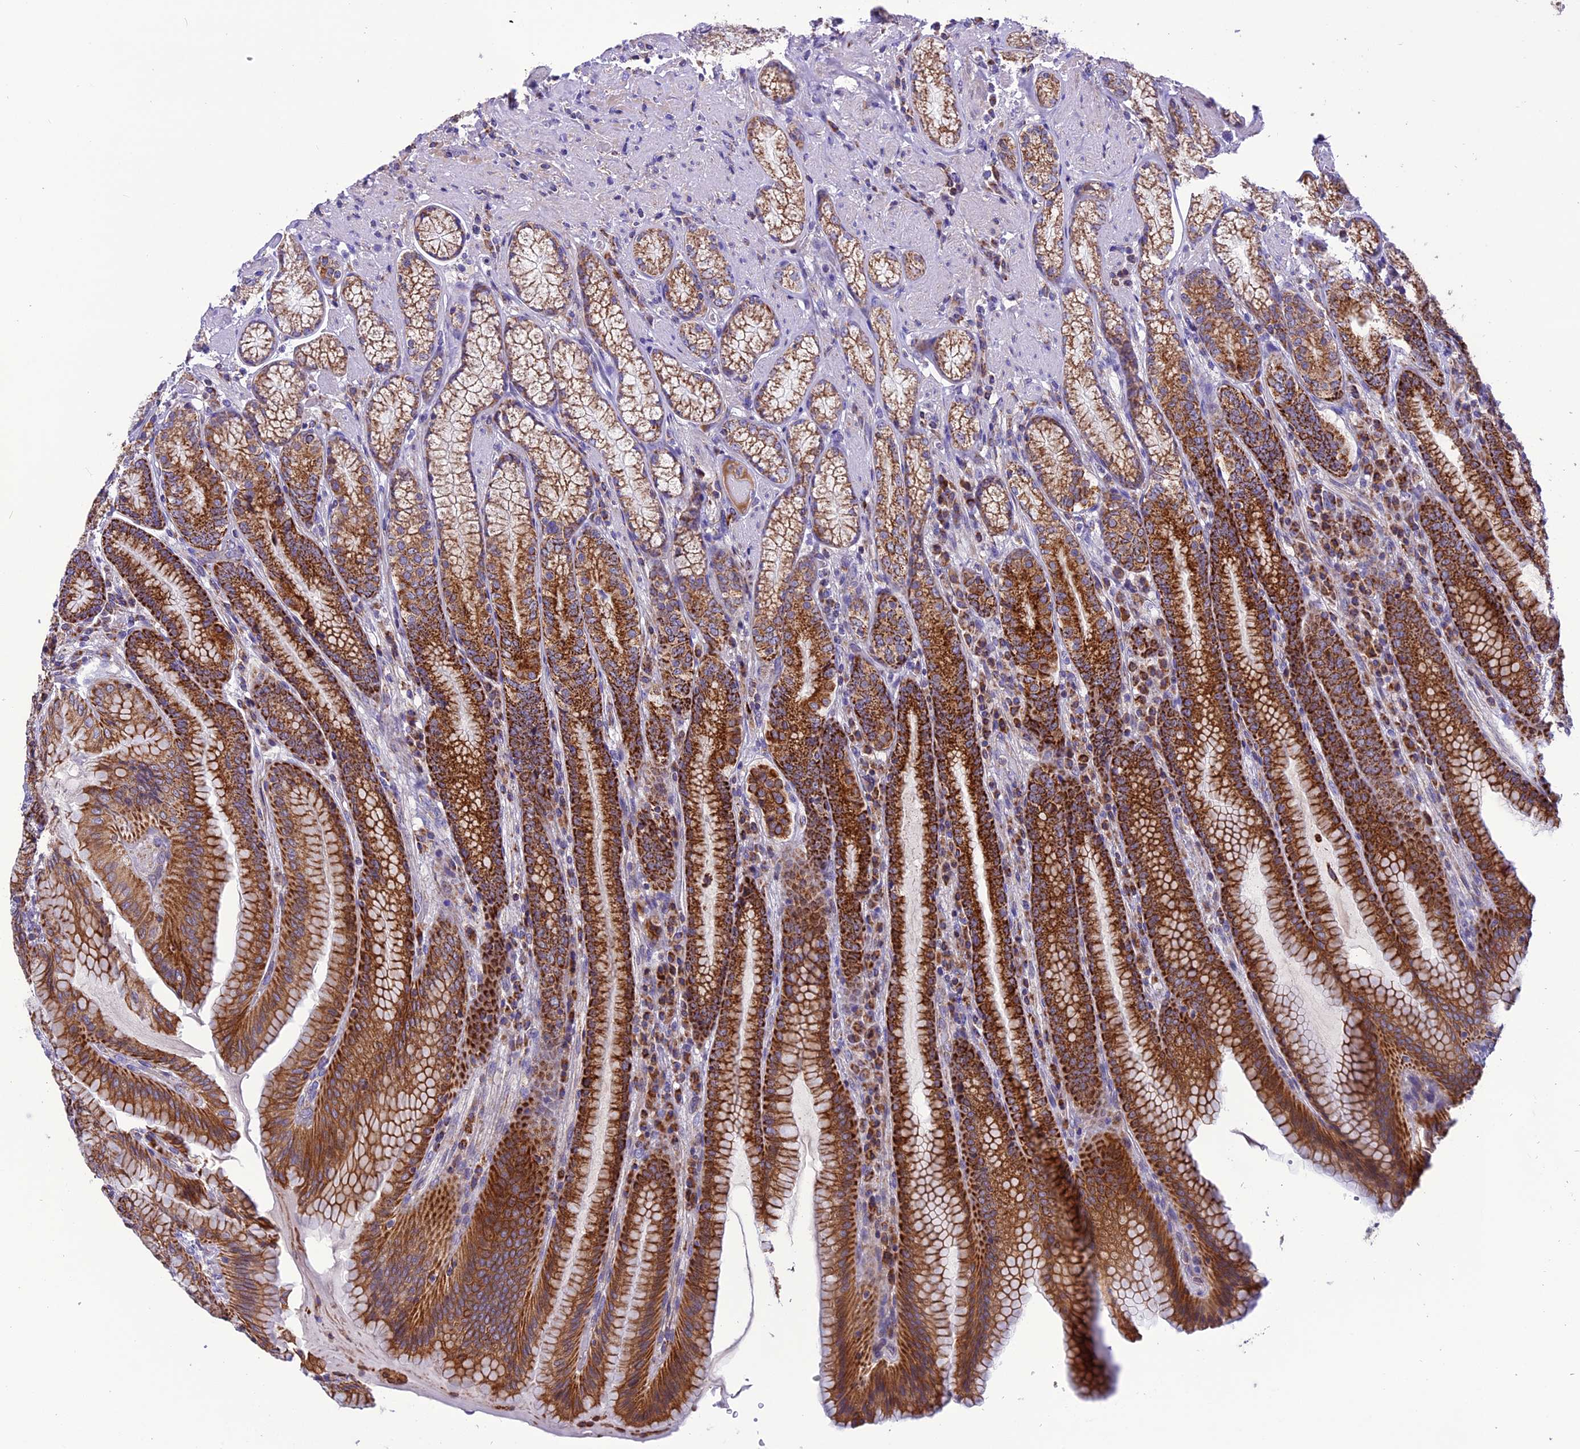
{"staining": {"intensity": "strong", "quantity": ">75%", "location": "cytoplasmic/membranous"}, "tissue": "stomach", "cell_type": "Glandular cells", "image_type": "normal", "snomed": [{"axis": "morphology", "description": "Normal tissue, NOS"}, {"axis": "topography", "description": "Stomach, upper"}, {"axis": "topography", "description": "Stomach, lower"}], "caption": "Protein staining of normal stomach displays strong cytoplasmic/membranous expression in approximately >75% of glandular cells. (Brightfield microscopy of DAB IHC at high magnification).", "gene": "MRPS34", "patient": {"sex": "female", "age": 76}}